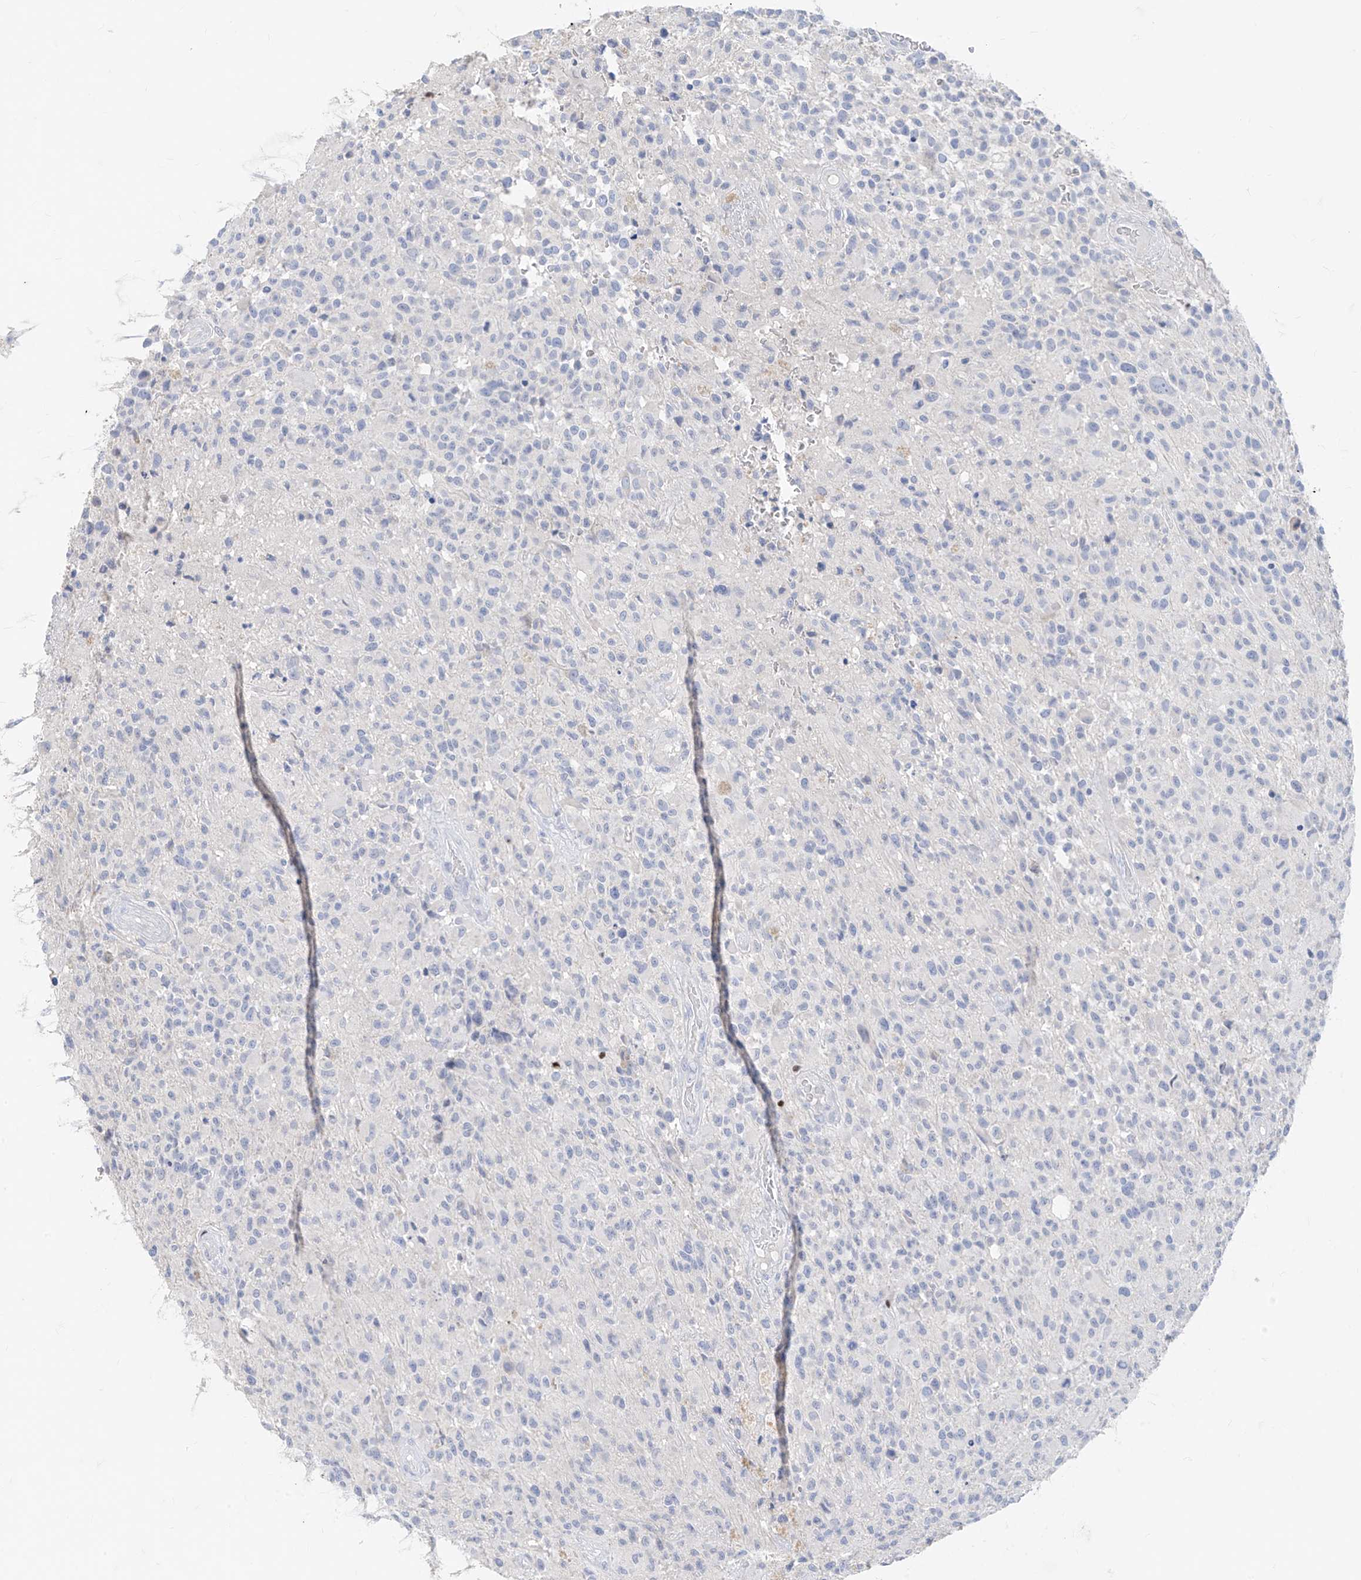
{"staining": {"intensity": "negative", "quantity": "none", "location": "none"}, "tissue": "glioma", "cell_type": "Tumor cells", "image_type": "cancer", "snomed": [{"axis": "morphology", "description": "Glioma, malignant, High grade"}, {"axis": "morphology", "description": "Glioblastoma, NOS"}, {"axis": "topography", "description": "Brain"}], "caption": "Image shows no protein staining in tumor cells of malignant high-grade glioma tissue.", "gene": "TBX21", "patient": {"sex": "male", "age": 60}}